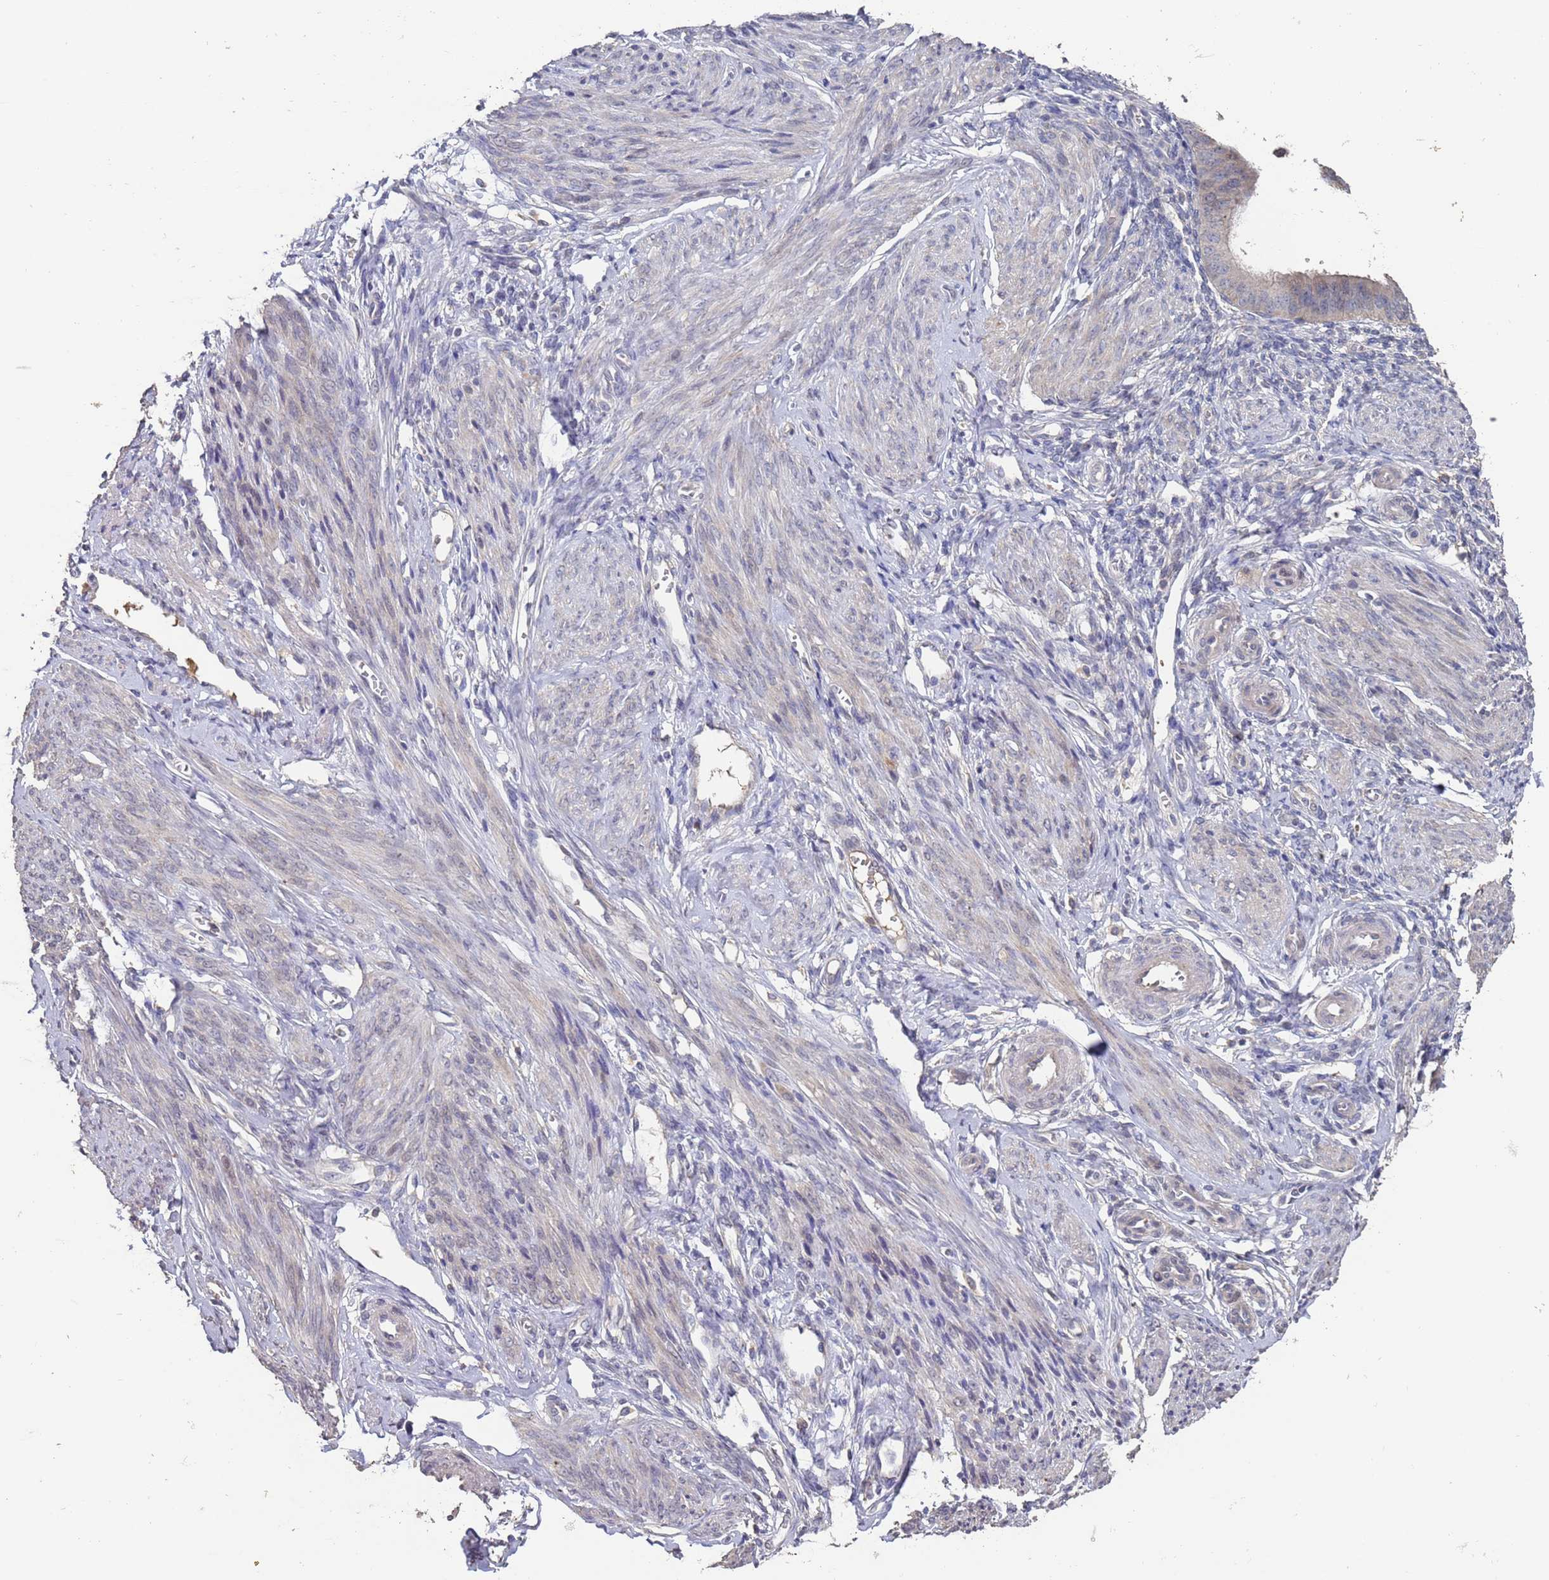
{"staining": {"intensity": "negative", "quantity": "none", "location": "none"}, "tissue": "endometrium", "cell_type": "Cells in endometrial stroma", "image_type": "normal", "snomed": [{"axis": "morphology", "description": "Normal tissue, NOS"}, {"axis": "topography", "description": "Uterus"}, {"axis": "topography", "description": "Endometrium"}], "caption": "There is no significant staining in cells in endometrial stroma of endometrium. Nuclei are stained in blue.", "gene": "FRAT1", "patient": {"sex": "female", "age": 48}}